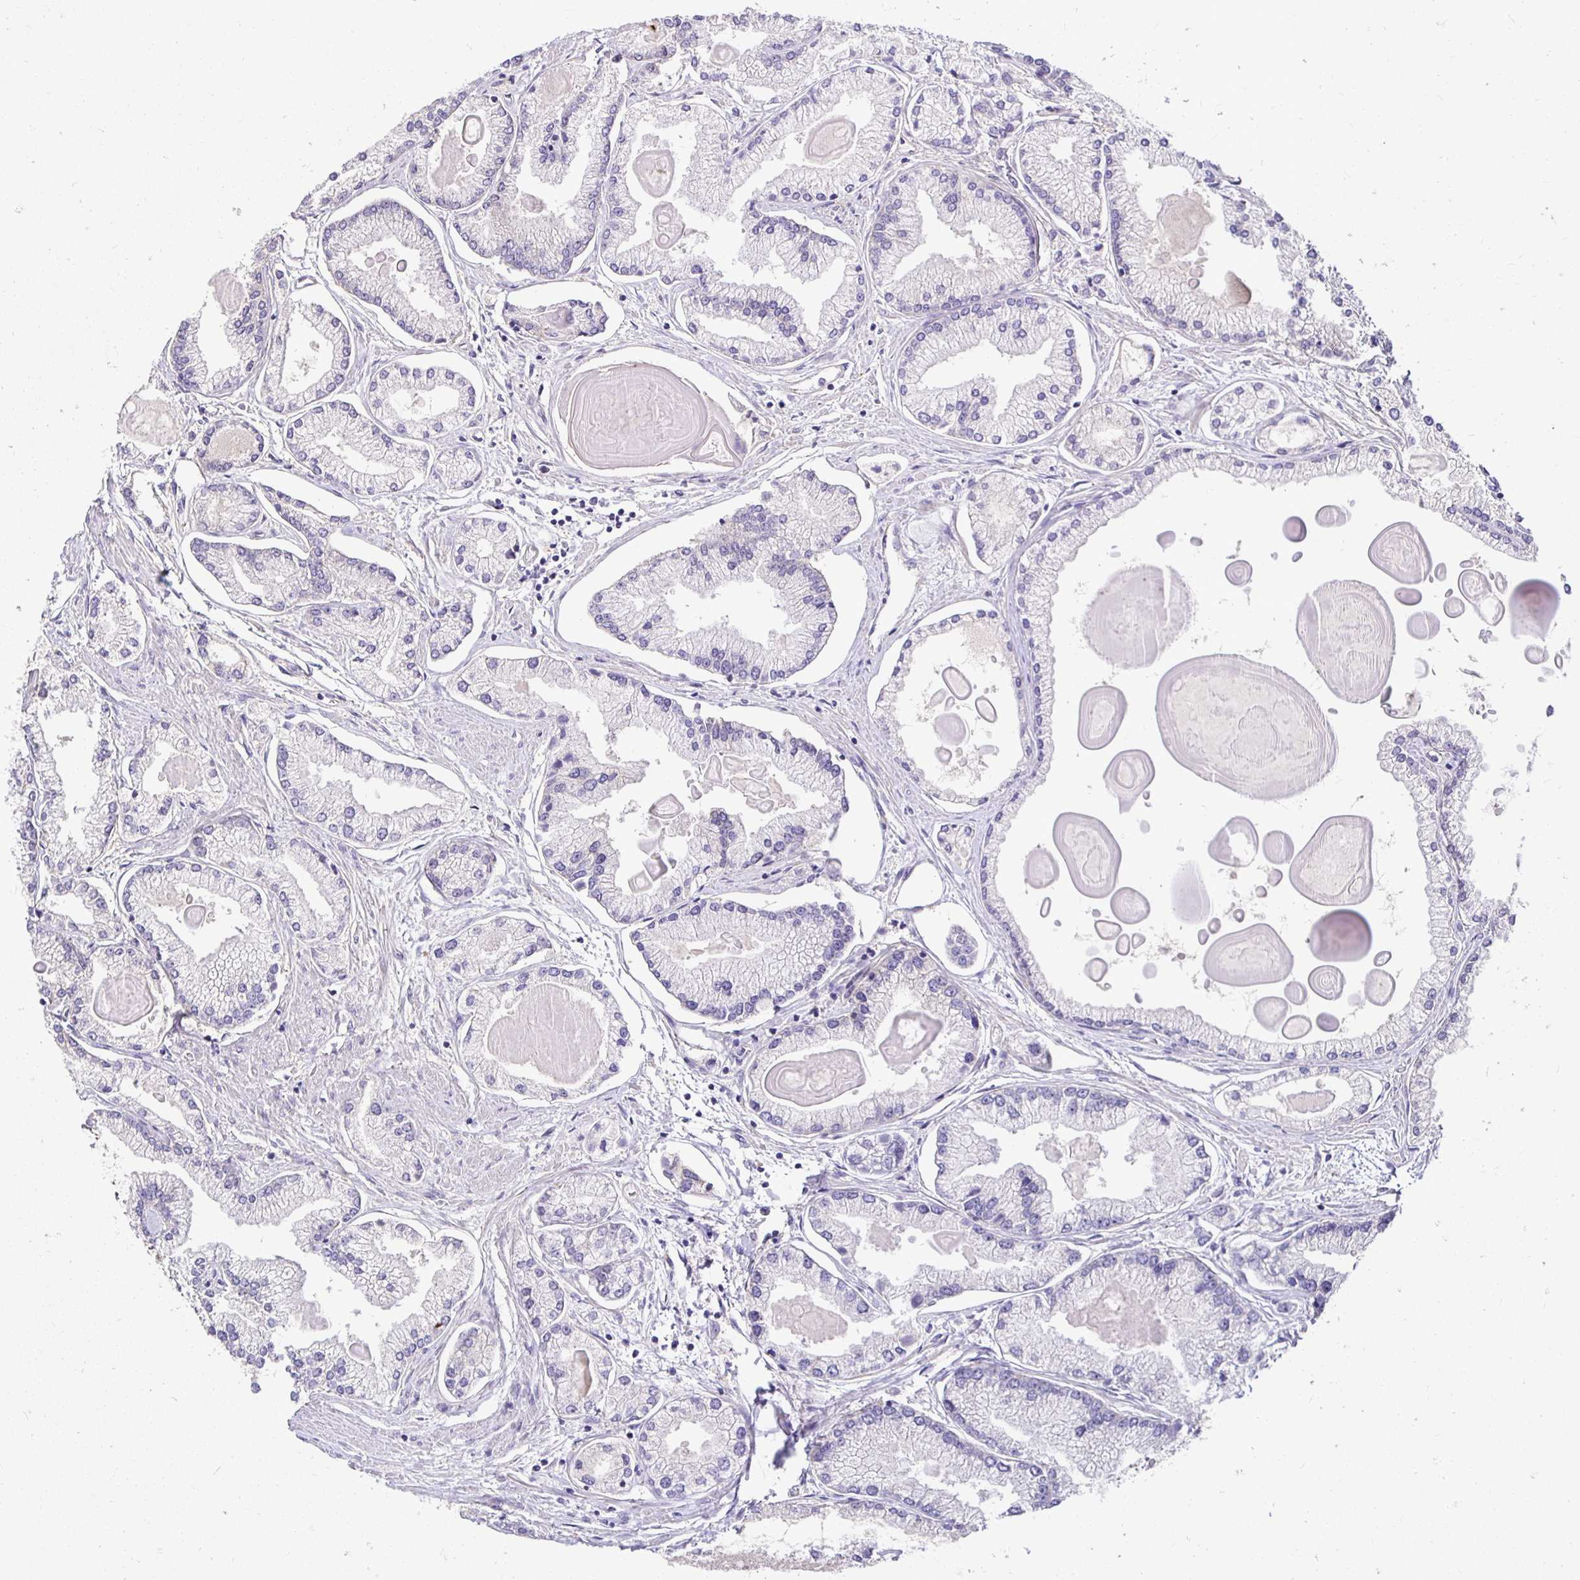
{"staining": {"intensity": "negative", "quantity": "none", "location": "none"}, "tissue": "prostate cancer", "cell_type": "Tumor cells", "image_type": "cancer", "snomed": [{"axis": "morphology", "description": "Adenocarcinoma, High grade"}, {"axis": "topography", "description": "Prostate"}], "caption": "The histopathology image shows no staining of tumor cells in prostate cancer (adenocarcinoma (high-grade)). (Stains: DAB immunohistochemistry (IHC) with hematoxylin counter stain, Microscopy: brightfield microscopy at high magnification).", "gene": "SLC9A1", "patient": {"sex": "male", "age": 68}}